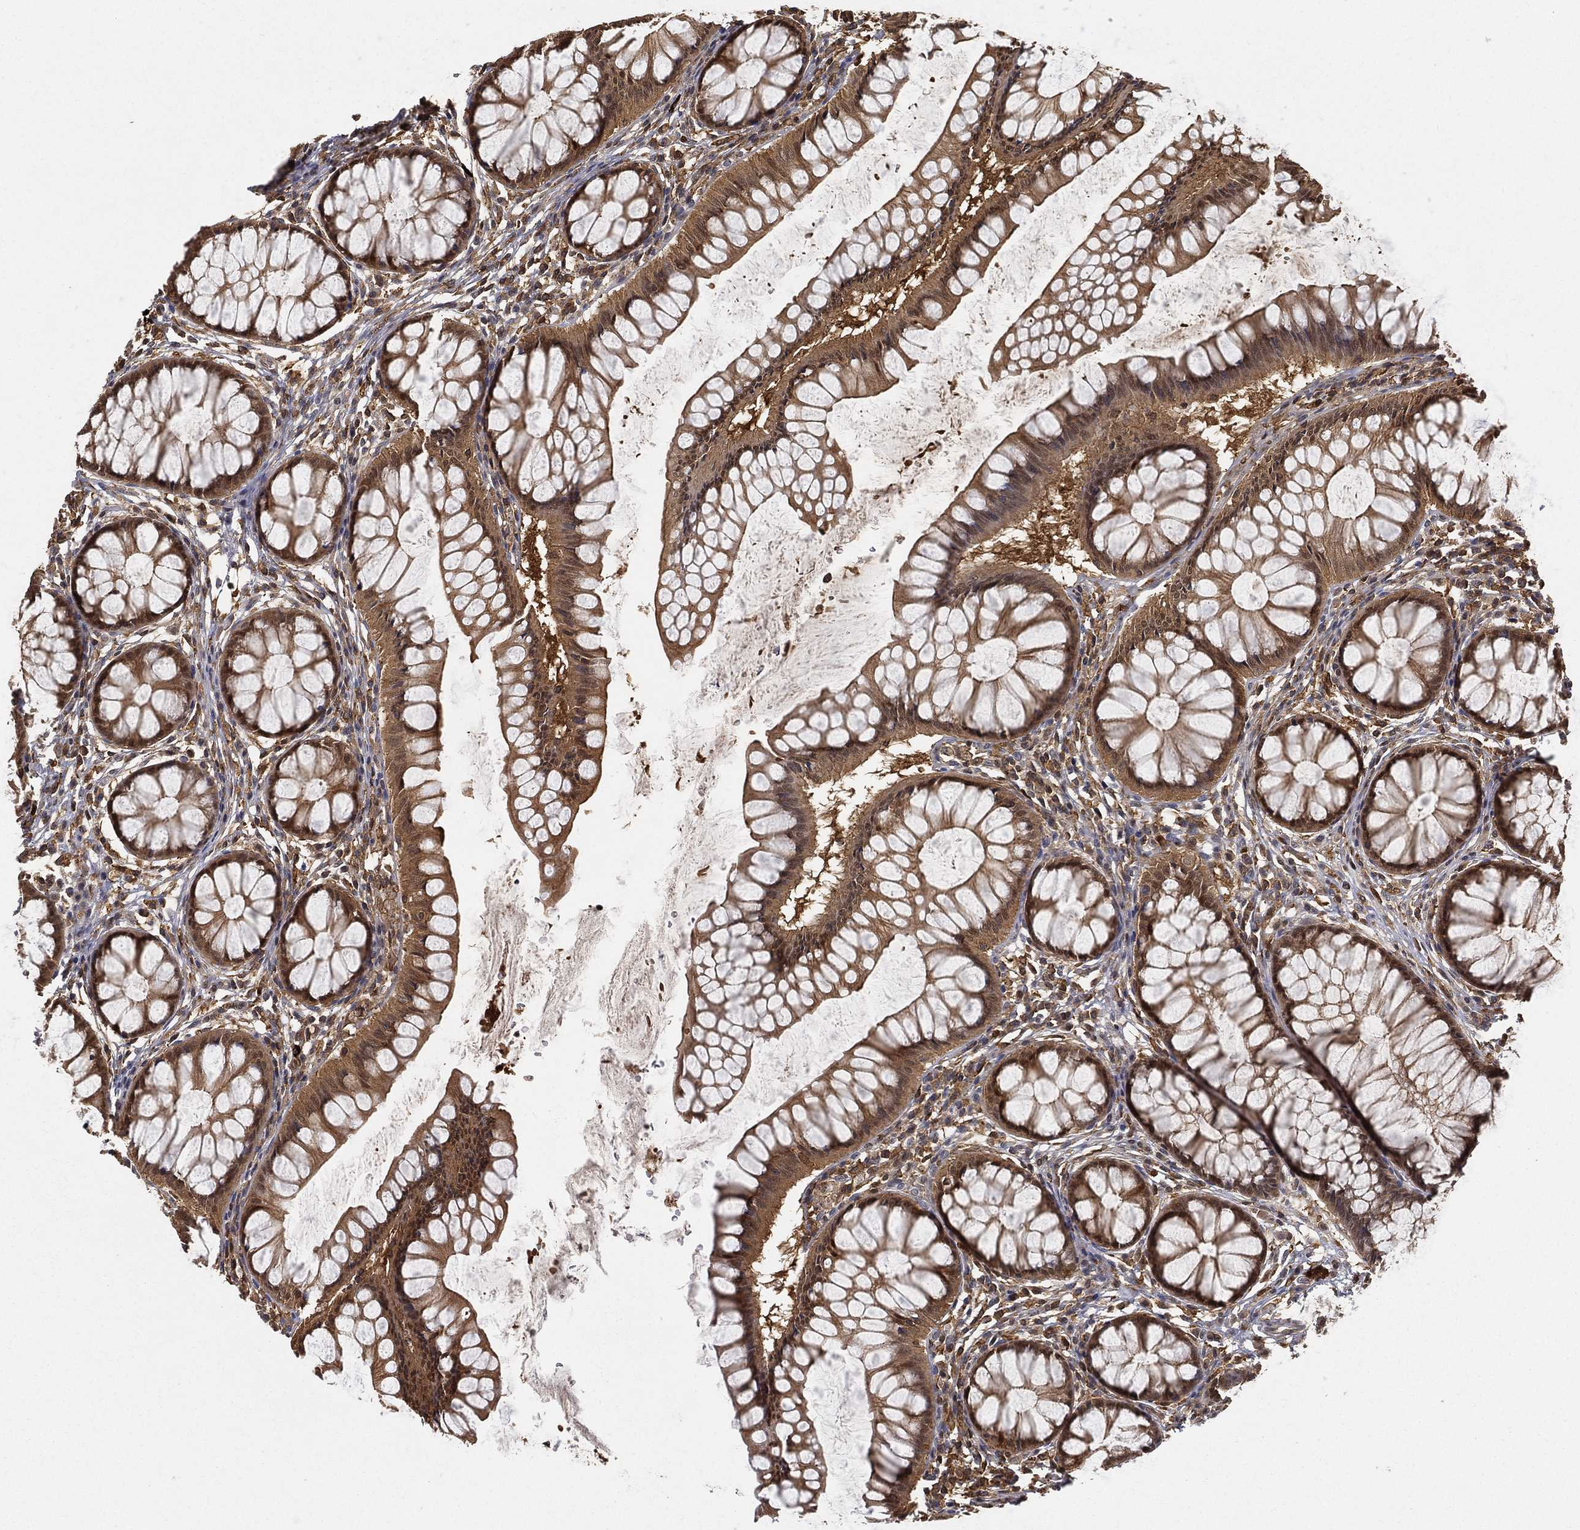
{"staining": {"intensity": "moderate", "quantity": ">75%", "location": "cytoplasmic/membranous,nuclear"}, "tissue": "colon", "cell_type": "Endothelial cells", "image_type": "normal", "snomed": [{"axis": "morphology", "description": "Normal tissue, NOS"}, {"axis": "topography", "description": "Colon"}], "caption": "Colon stained with a brown dye reveals moderate cytoplasmic/membranous,nuclear positive positivity in about >75% of endothelial cells.", "gene": "CRYL1", "patient": {"sex": "female", "age": 65}}